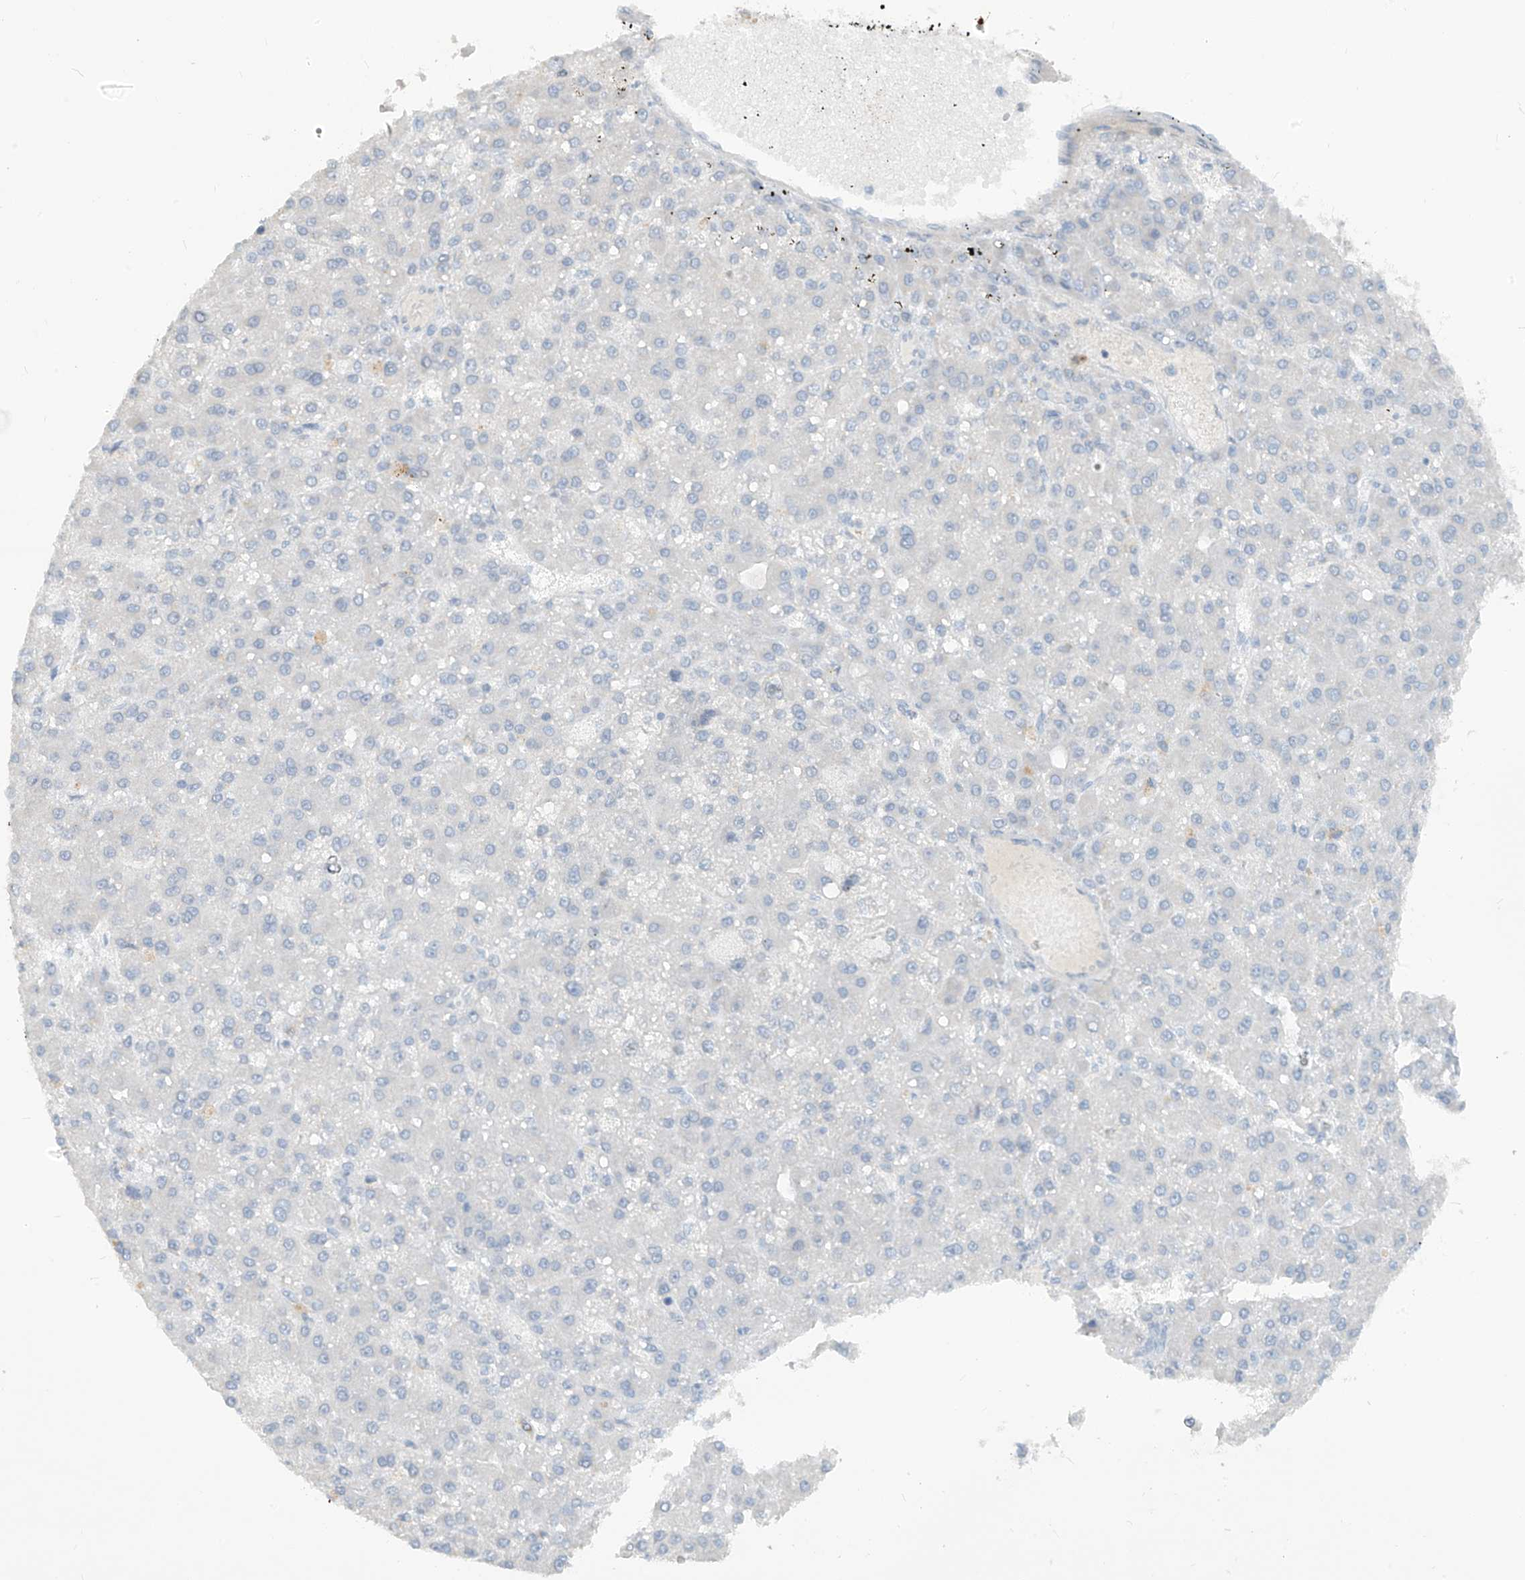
{"staining": {"intensity": "negative", "quantity": "none", "location": "none"}, "tissue": "liver cancer", "cell_type": "Tumor cells", "image_type": "cancer", "snomed": [{"axis": "morphology", "description": "Carcinoma, Hepatocellular, NOS"}, {"axis": "topography", "description": "Liver"}], "caption": "Photomicrograph shows no significant protein expression in tumor cells of liver hepatocellular carcinoma.", "gene": "METAP1D", "patient": {"sex": "male", "age": 67}}